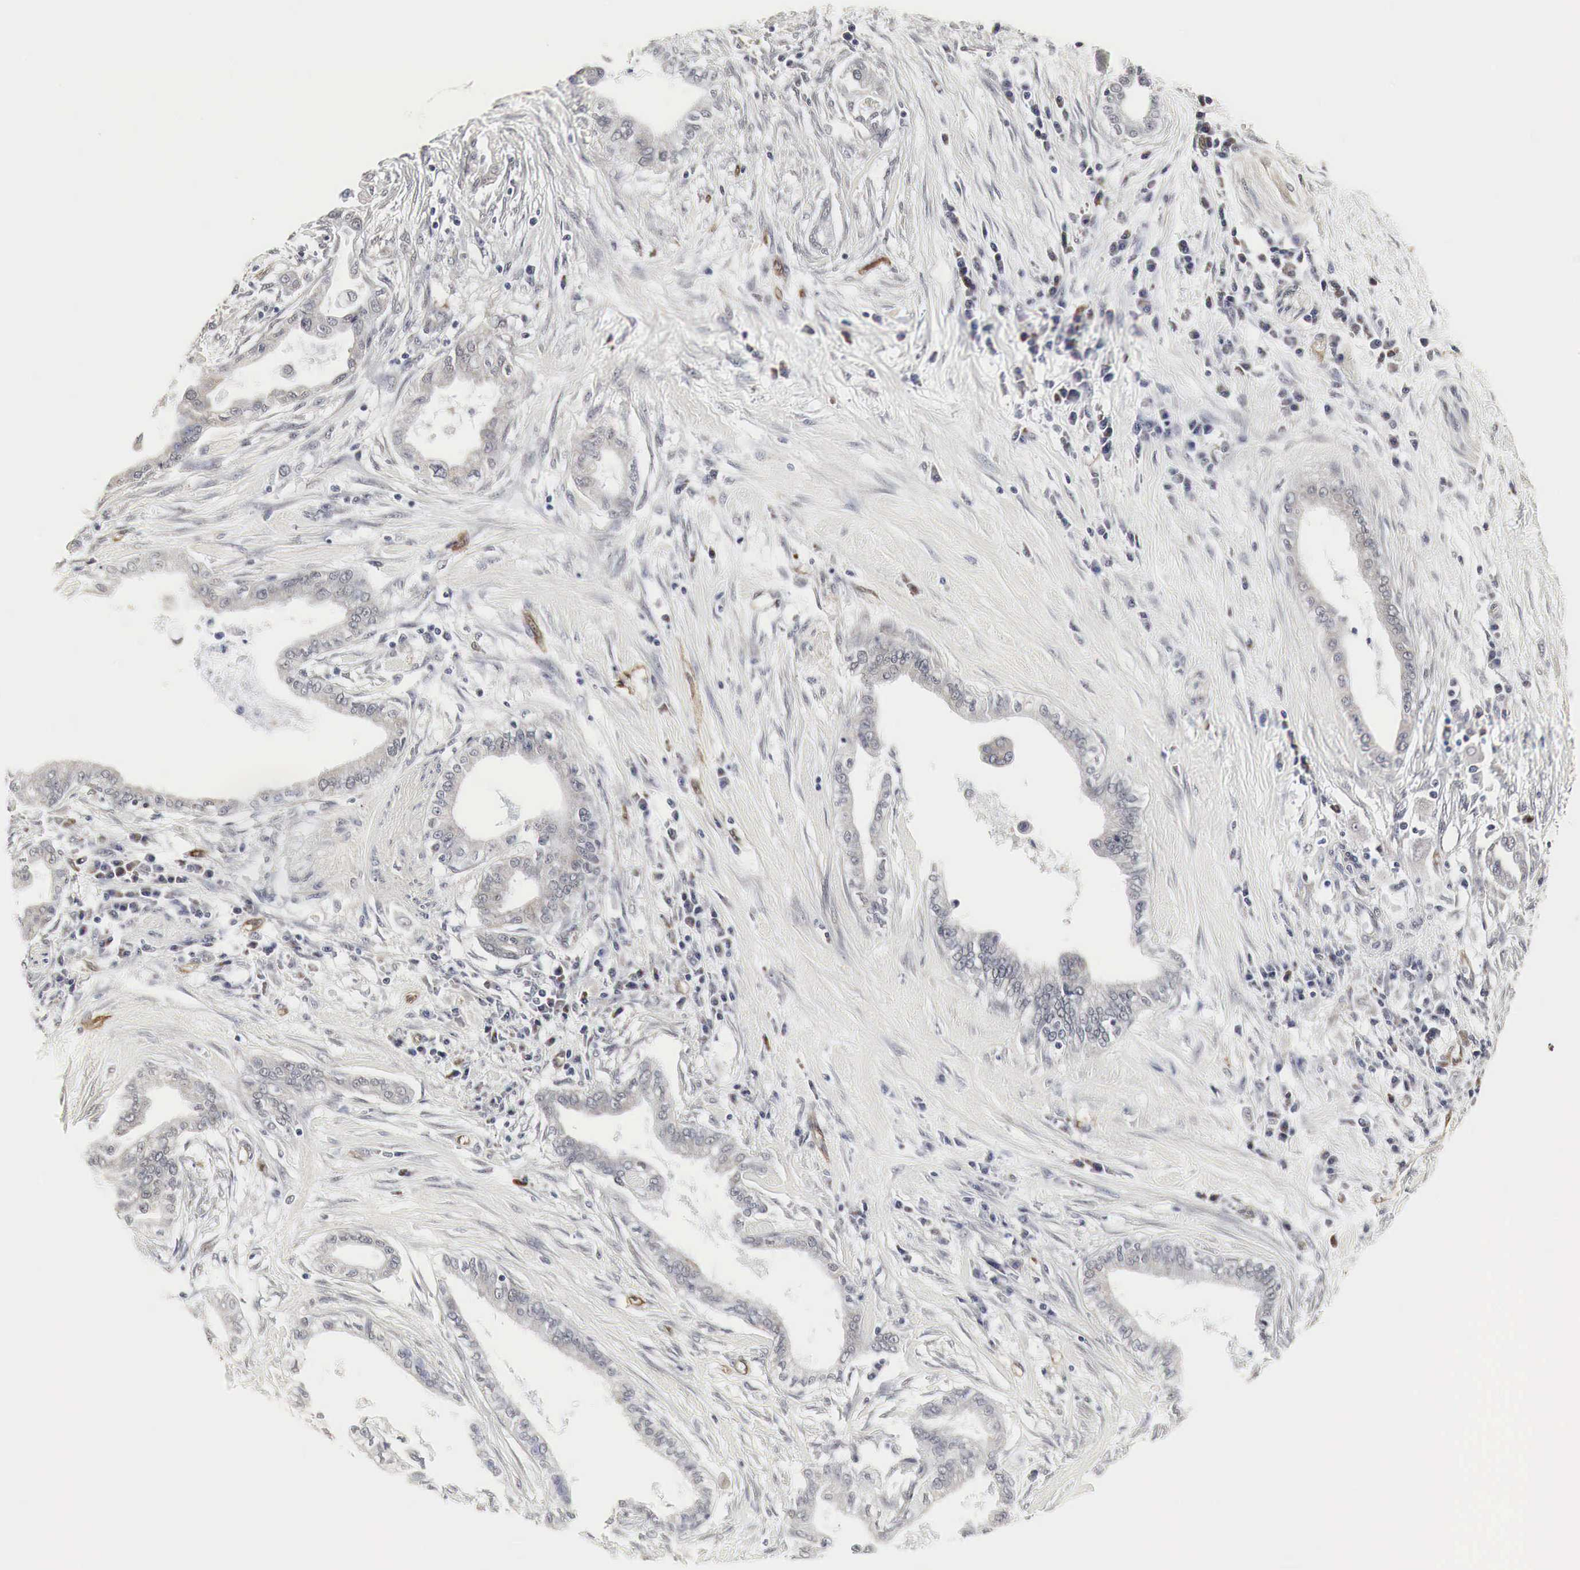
{"staining": {"intensity": "negative", "quantity": "none", "location": "none"}, "tissue": "pancreatic cancer", "cell_type": "Tumor cells", "image_type": "cancer", "snomed": [{"axis": "morphology", "description": "Adenocarcinoma, NOS"}, {"axis": "topography", "description": "Pancreas"}], "caption": "High magnification brightfield microscopy of pancreatic cancer (adenocarcinoma) stained with DAB (3,3'-diaminobenzidine) (brown) and counterstained with hematoxylin (blue): tumor cells show no significant positivity. Brightfield microscopy of IHC stained with DAB (brown) and hematoxylin (blue), captured at high magnification.", "gene": "SPIN1", "patient": {"sex": "female", "age": 64}}